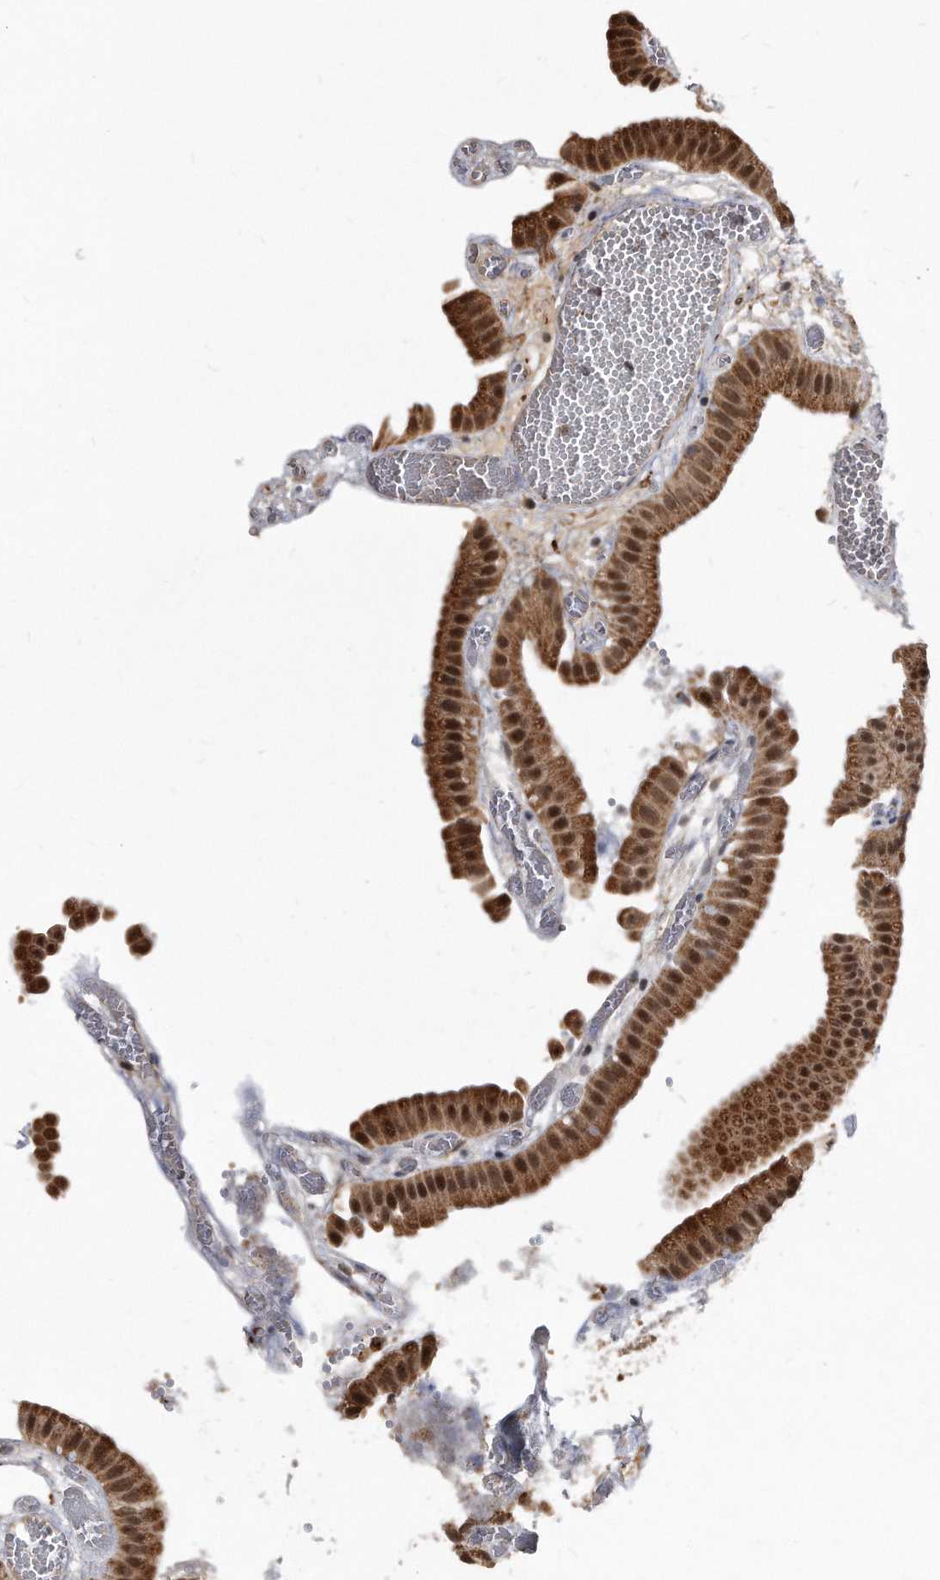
{"staining": {"intensity": "strong", "quantity": "25%-75%", "location": "cytoplasmic/membranous,nuclear"}, "tissue": "gallbladder", "cell_type": "Glandular cells", "image_type": "normal", "snomed": [{"axis": "morphology", "description": "Normal tissue, NOS"}, {"axis": "topography", "description": "Gallbladder"}], "caption": "Brown immunohistochemical staining in benign human gallbladder reveals strong cytoplasmic/membranous,nuclear expression in approximately 25%-75% of glandular cells. The staining is performed using DAB brown chromogen to label protein expression. The nuclei are counter-stained blue using hematoxylin.", "gene": "DUSP22", "patient": {"sex": "female", "age": 64}}